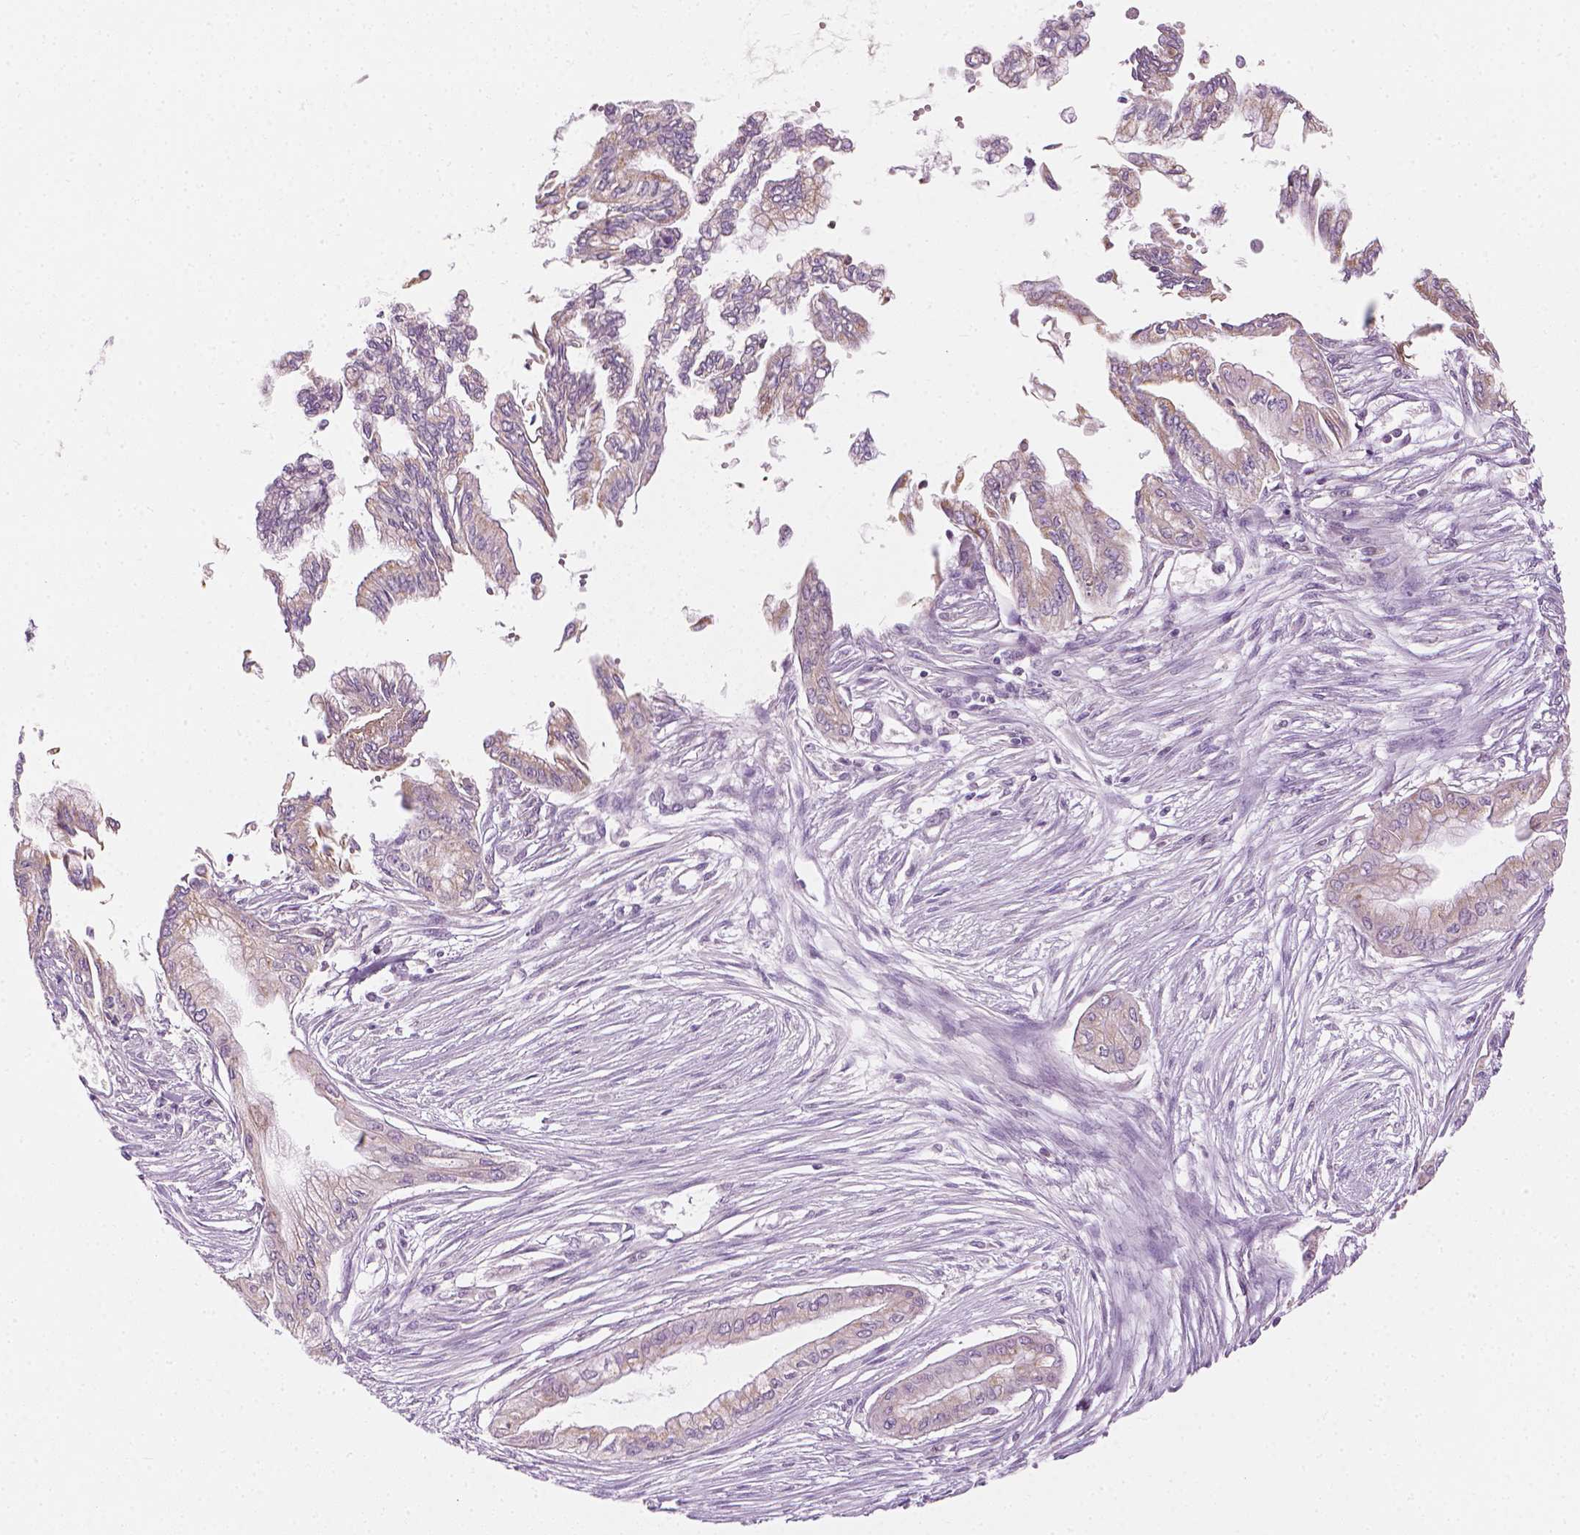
{"staining": {"intensity": "weak", "quantity": "<25%", "location": "cytoplasmic/membranous"}, "tissue": "pancreatic cancer", "cell_type": "Tumor cells", "image_type": "cancer", "snomed": [{"axis": "morphology", "description": "Adenocarcinoma, NOS"}, {"axis": "topography", "description": "Pancreas"}], "caption": "Protein analysis of pancreatic adenocarcinoma demonstrates no significant expression in tumor cells.", "gene": "CFAP126", "patient": {"sex": "female", "age": 68}}